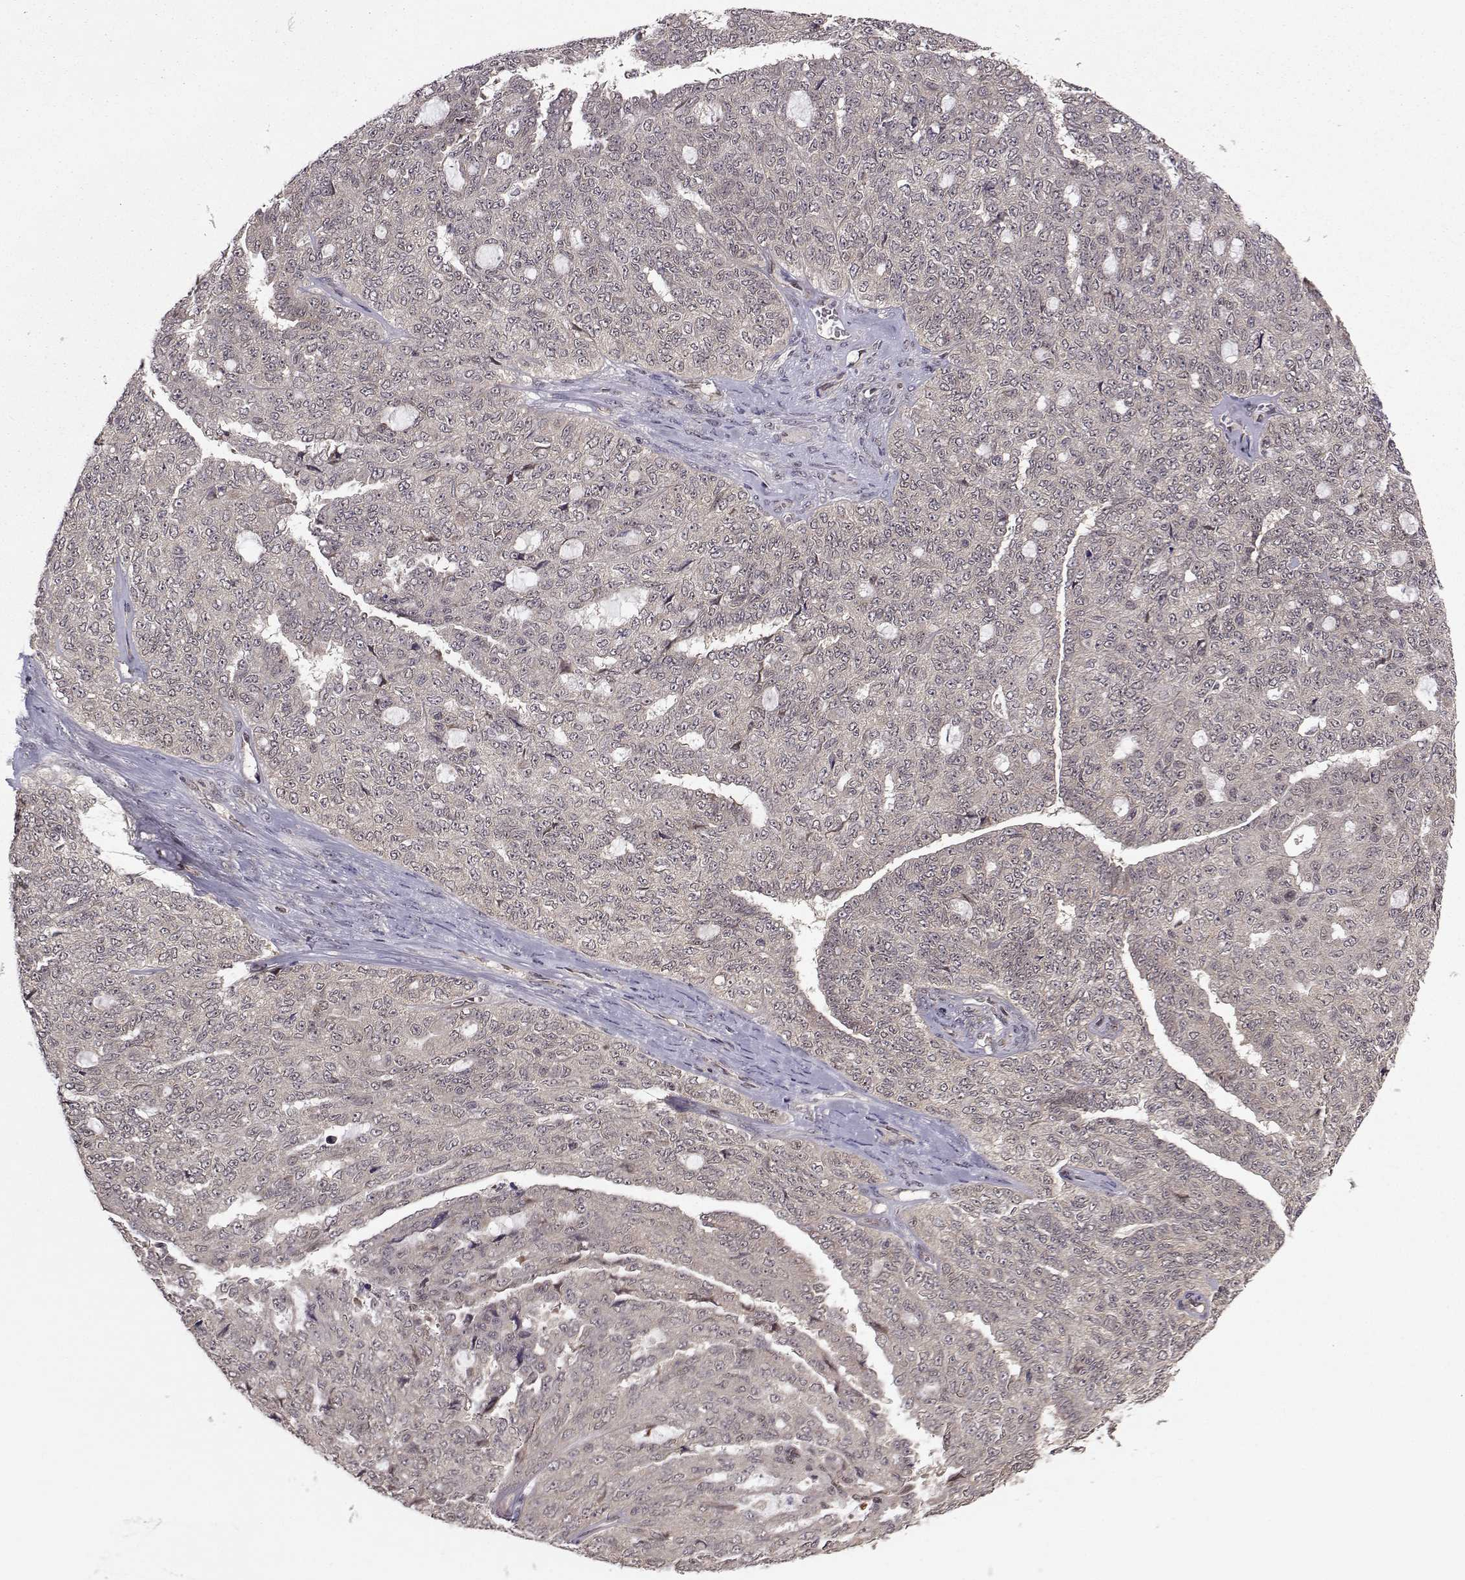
{"staining": {"intensity": "negative", "quantity": "none", "location": "none"}, "tissue": "ovarian cancer", "cell_type": "Tumor cells", "image_type": "cancer", "snomed": [{"axis": "morphology", "description": "Cystadenocarcinoma, serous, NOS"}, {"axis": "topography", "description": "Ovary"}], "caption": "Immunohistochemistry (IHC) histopathology image of human ovarian cancer stained for a protein (brown), which displays no staining in tumor cells.", "gene": "PKN2", "patient": {"sex": "female", "age": 71}}